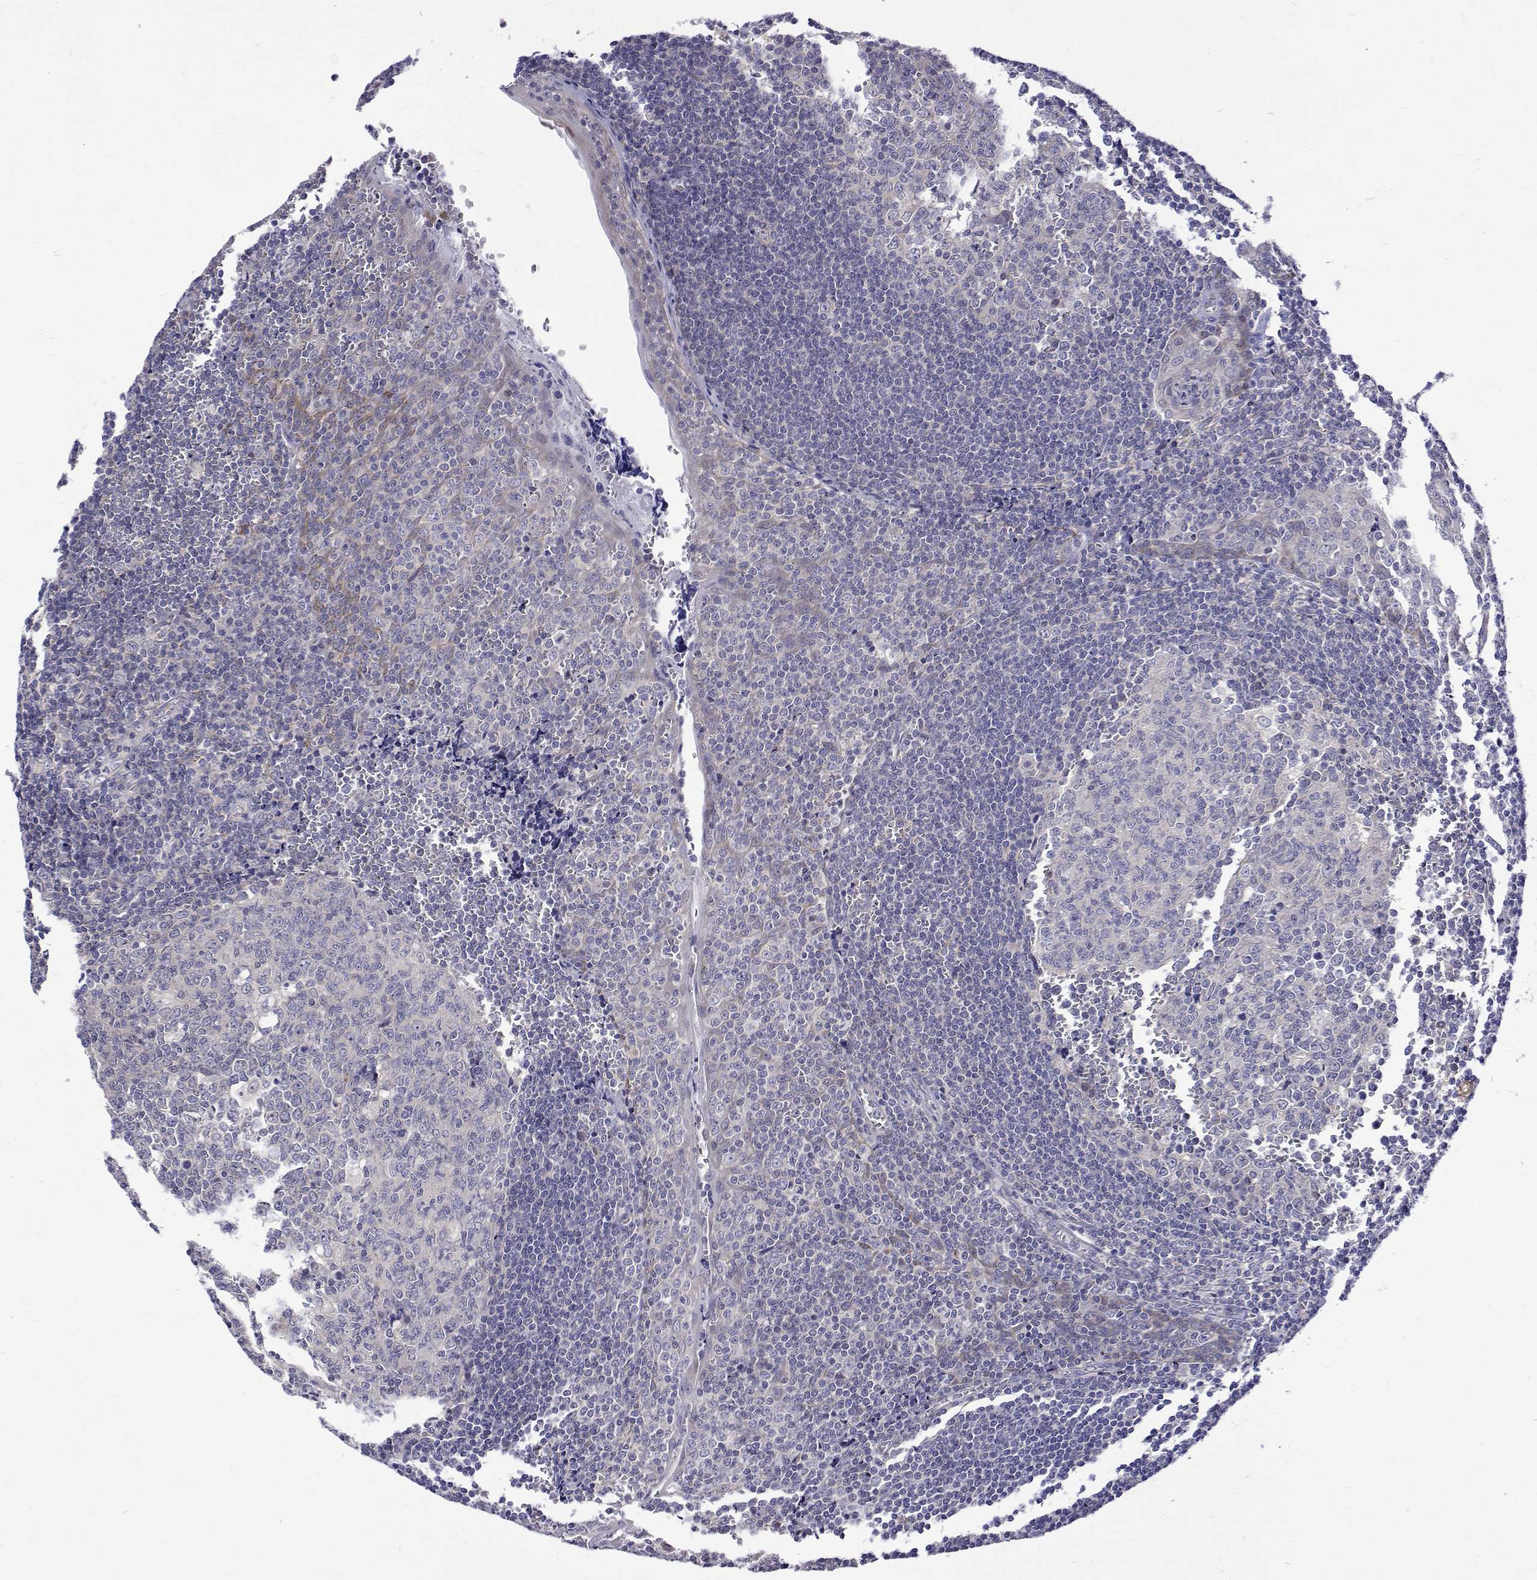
{"staining": {"intensity": "negative", "quantity": "none", "location": "none"}, "tissue": "tonsil", "cell_type": "Germinal center cells", "image_type": "normal", "snomed": [{"axis": "morphology", "description": "Normal tissue, NOS"}, {"axis": "morphology", "description": "Inflammation, NOS"}, {"axis": "topography", "description": "Tonsil"}], "caption": "High power microscopy micrograph of an immunohistochemistry (IHC) micrograph of unremarkable tonsil, revealing no significant staining in germinal center cells.", "gene": "PADI1", "patient": {"sex": "female", "age": 31}}